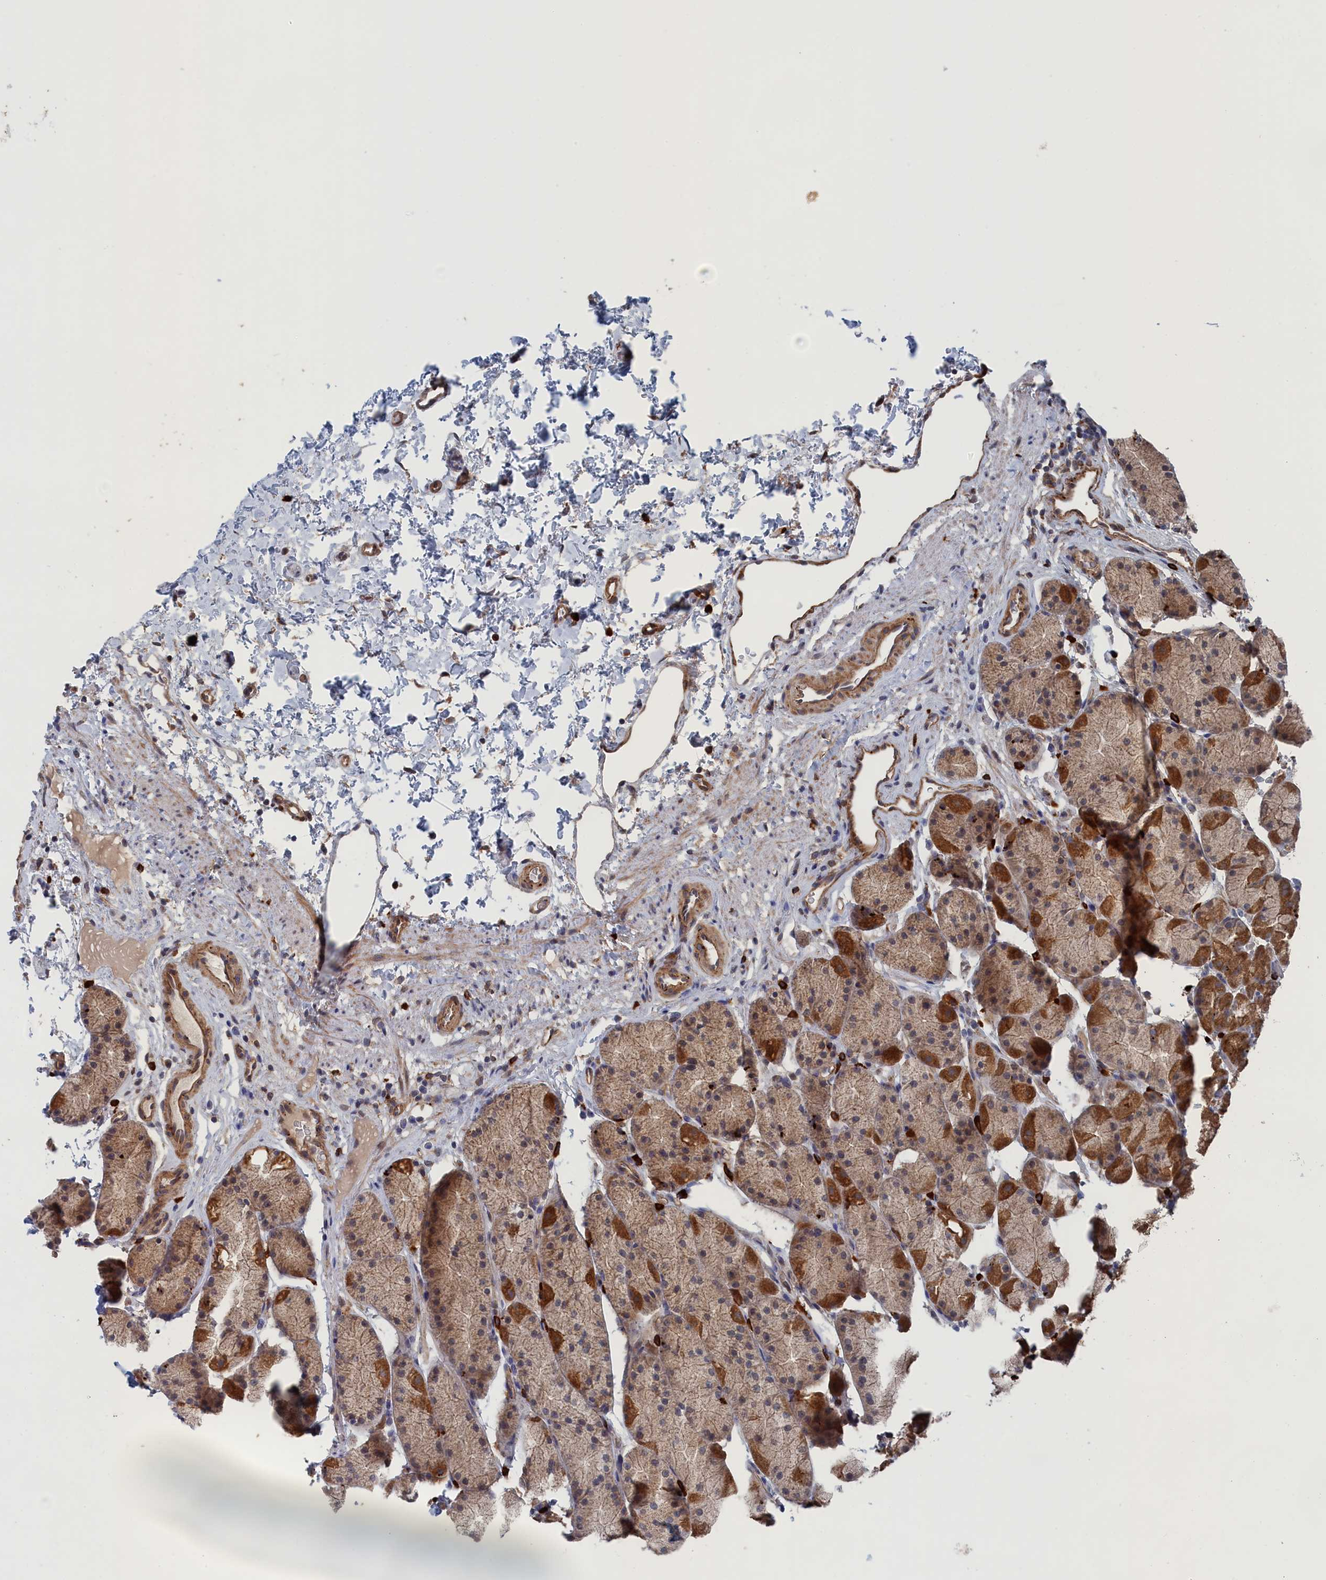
{"staining": {"intensity": "strong", "quantity": ">75%", "location": "cytoplasmic/membranous"}, "tissue": "stomach", "cell_type": "Glandular cells", "image_type": "normal", "snomed": [{"axis": "morphology", "description": "Normal tissue, NOS"}, {"axis": "topography", "description": "Stomach, upper"}, {"axis": "topography", "description": "Stomach"}], "caption": "The micrograph displays staining of normal stomach, revealing strong cytoplasmic/membranous protein positivity (brown color) within glandular cells. Using DAB (brown) and hematoxylin (blue) stains, captured at high magnification using brightfield microscopy.", "gene": "FILIP1L", "patient": {"sex": "male", "age": 47}}